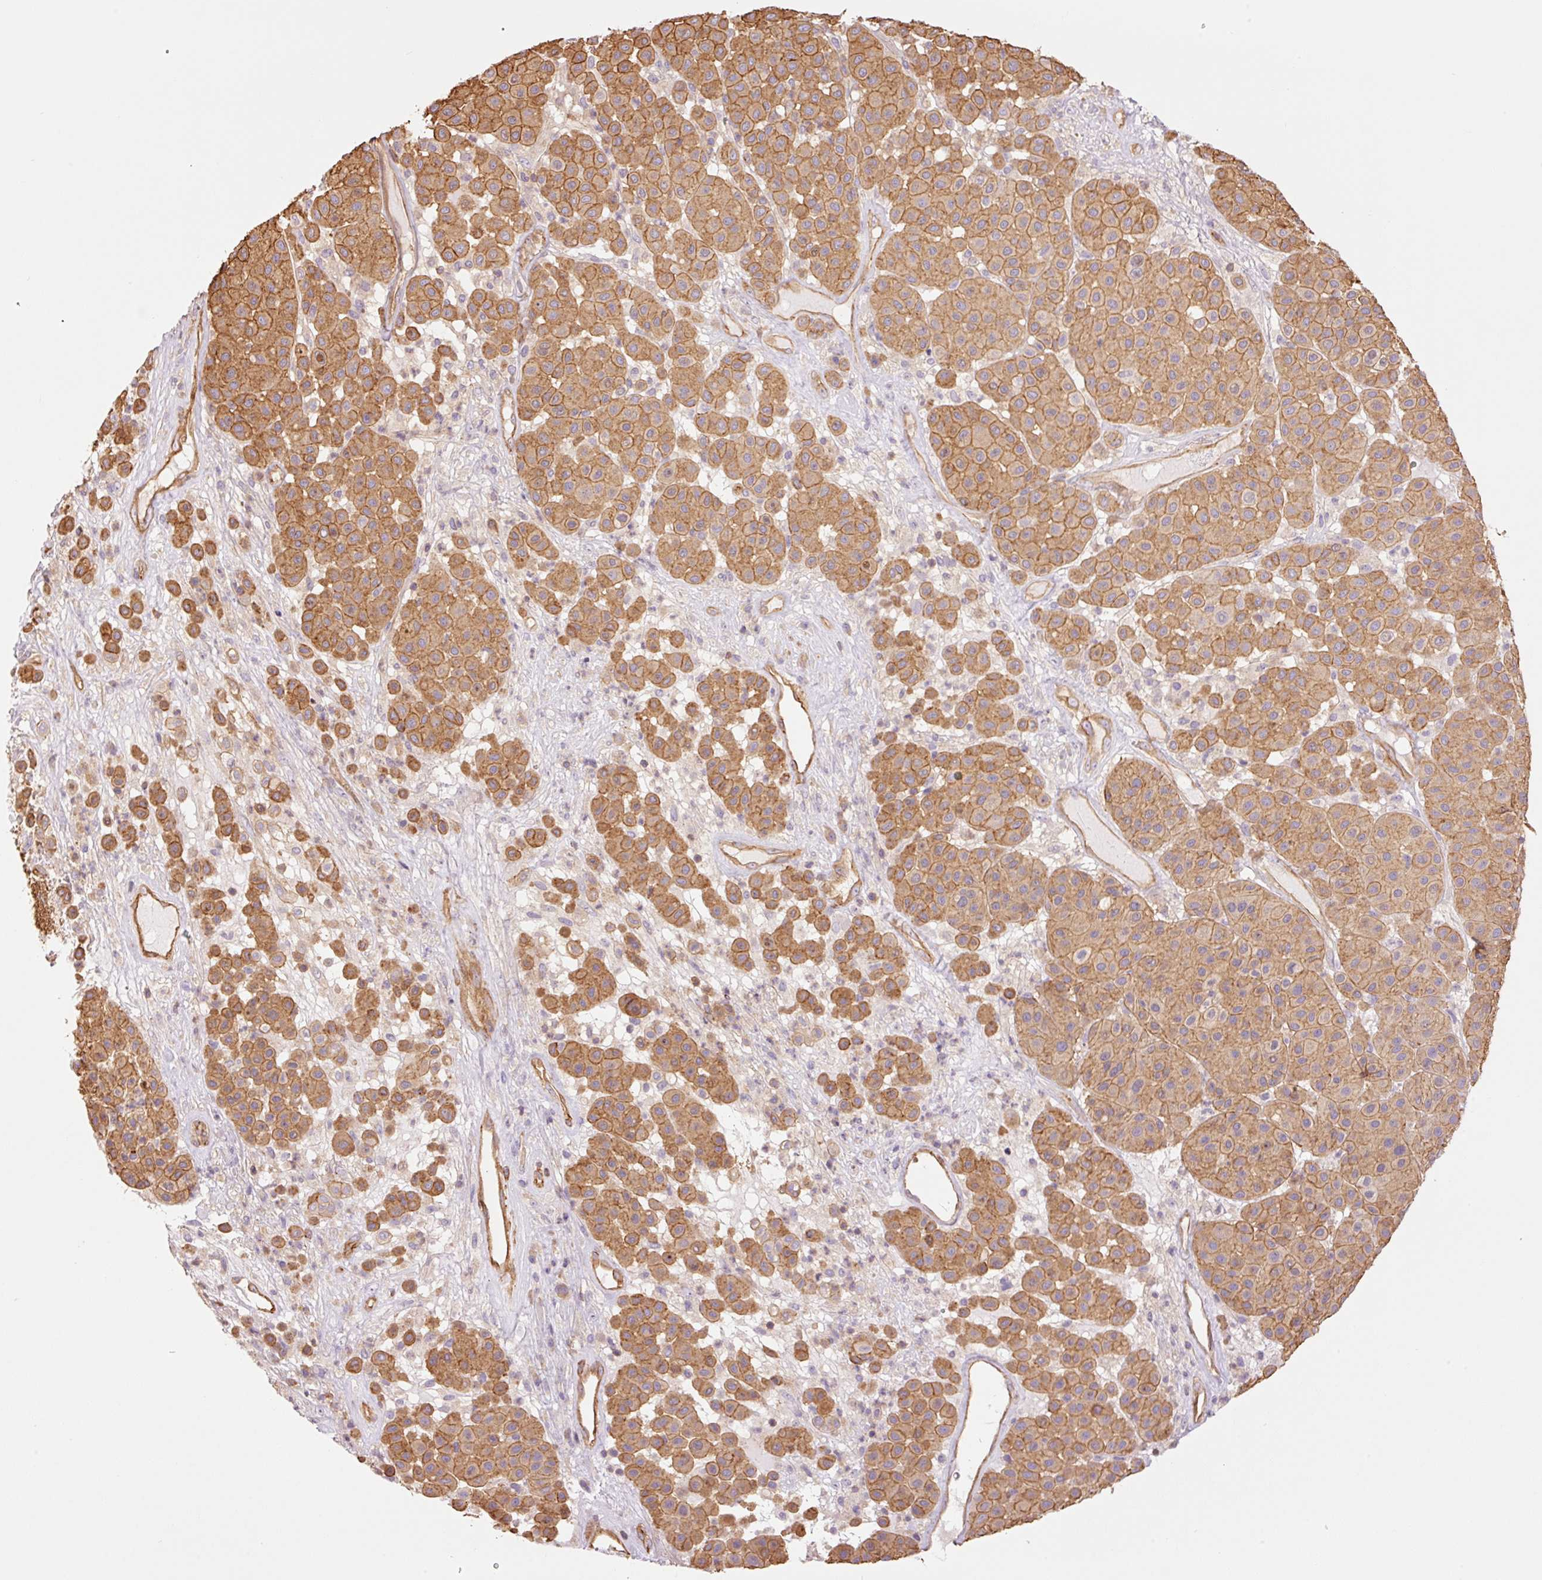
{"staining": {"intensity": "moderate", "quantity": ">75%", "location": "cytoplasmic/membranous"}, "tissue": "melanoma", "cell_type": "Tumor cells", "image_type": "cancer", "snomed": [{"axis": "morphology", "description": "Malignant melanoma, Metastatic site"}, {"axis": "topography", "description": "Smooth muscle"}], "caption": "A micrograph of human melanoma stained for a protein demonstrates moderate cytoplasmic/membranous brown staining in tumor cells. The staining was performed using DAB (3,3'-diaminobenzidine), with brown indicating positive protein expression. Nuclei are stained blue with hematoxylin.", "gene": "PPP1R1B", "patient": {"sex": "male", "age": 41}}